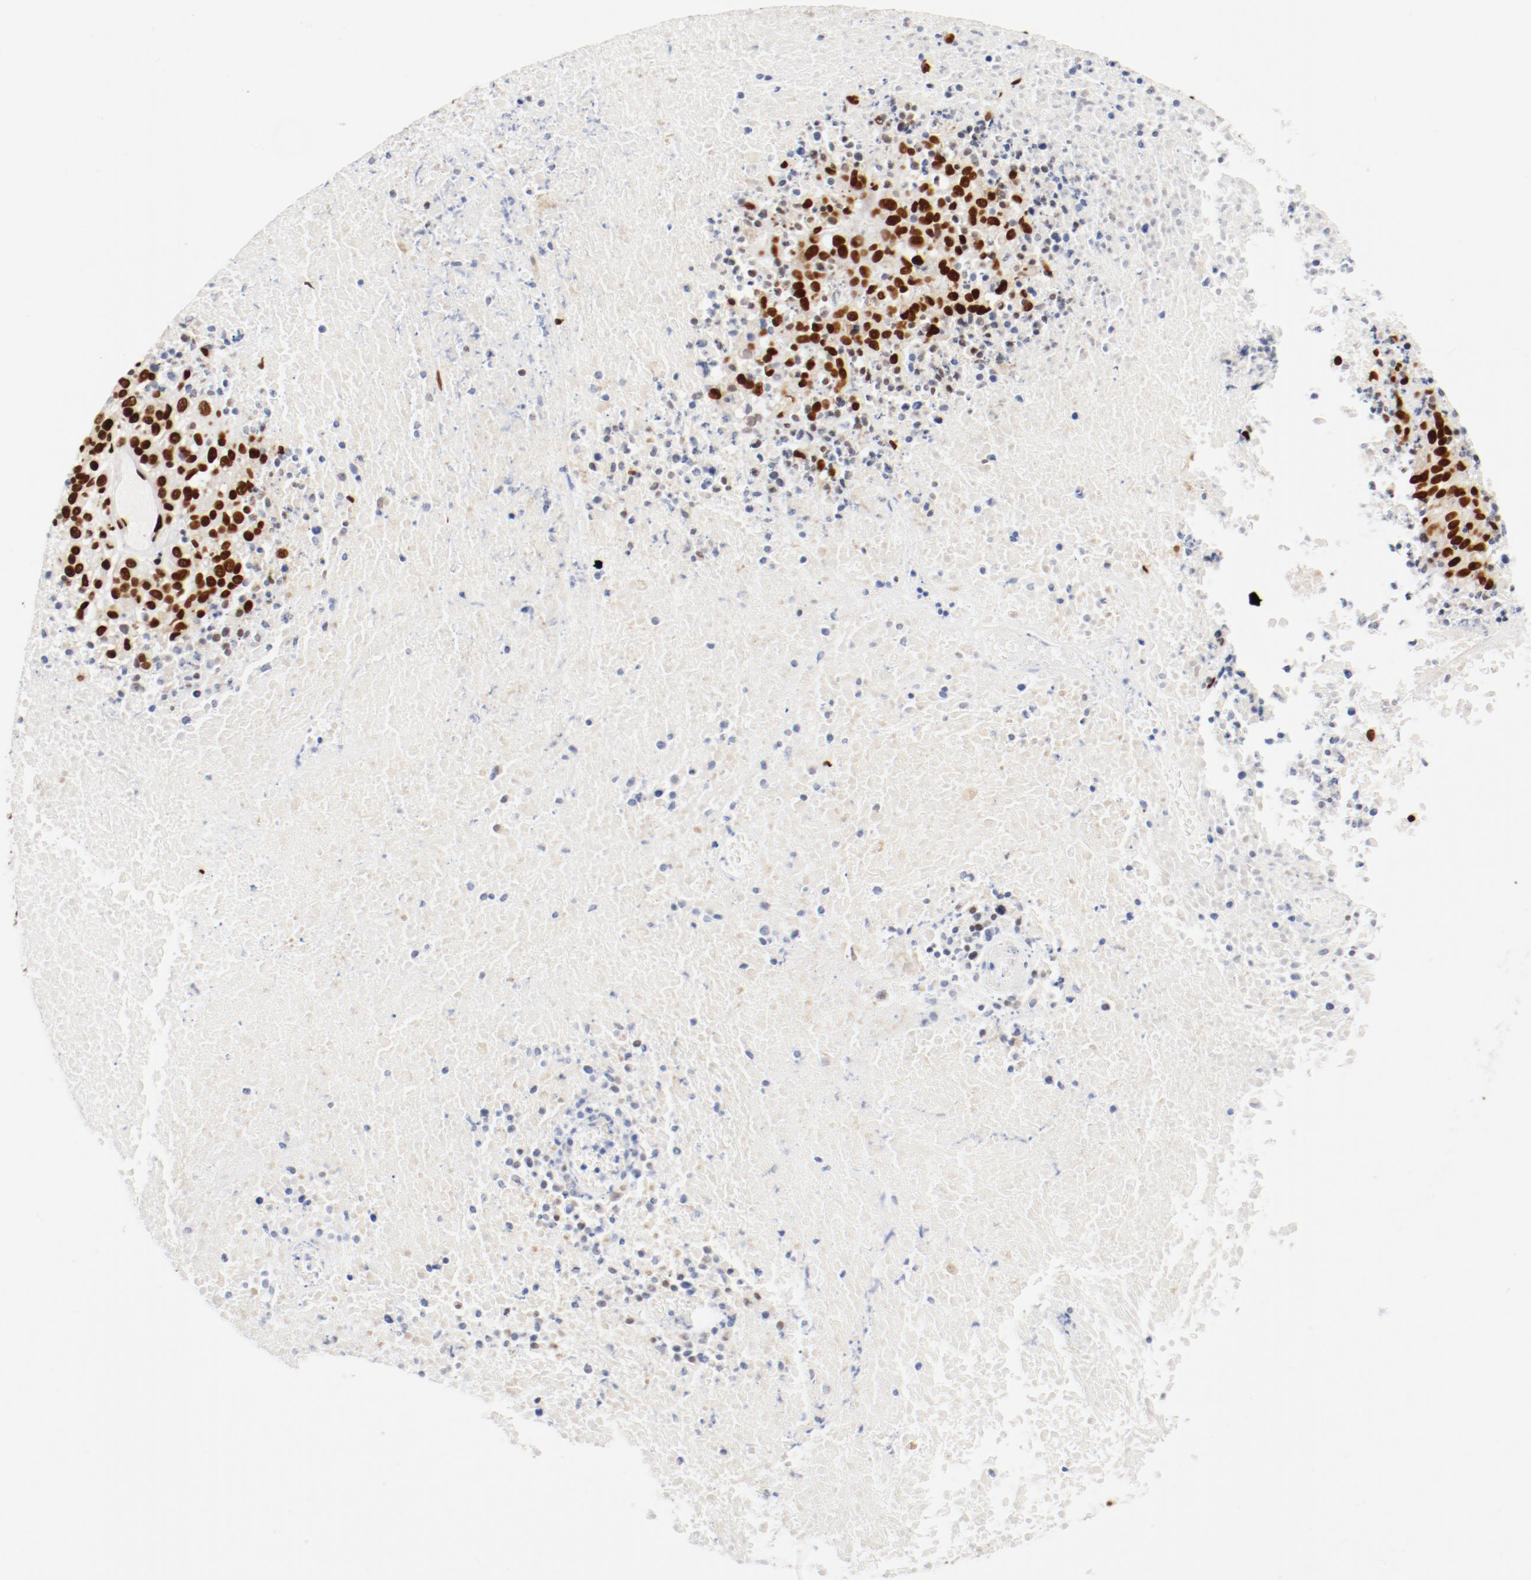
{"staining": {"intensity": "strong", "quantity": ">75%", "location": "nuclear"}, "tissue": "melanoma", "cell_type": "Tumor cells", "image_type": "cancer", "snomed": [{"axis": "morphology", "description": "Malignant melanoma, Metastatic site"}, {"axis": "topography", "description": "Cerebral cortex"}], "caption": "Protein expression by immunohistochemistry shows strong nuclear positivity in about >75% of tumor cells in malignant melanoma (metastatic site). (Brightfield microscopy of DAB IHC at high magnification).", "gene": "CTBP1", "patient": {"sex": "female", "age": 52}}